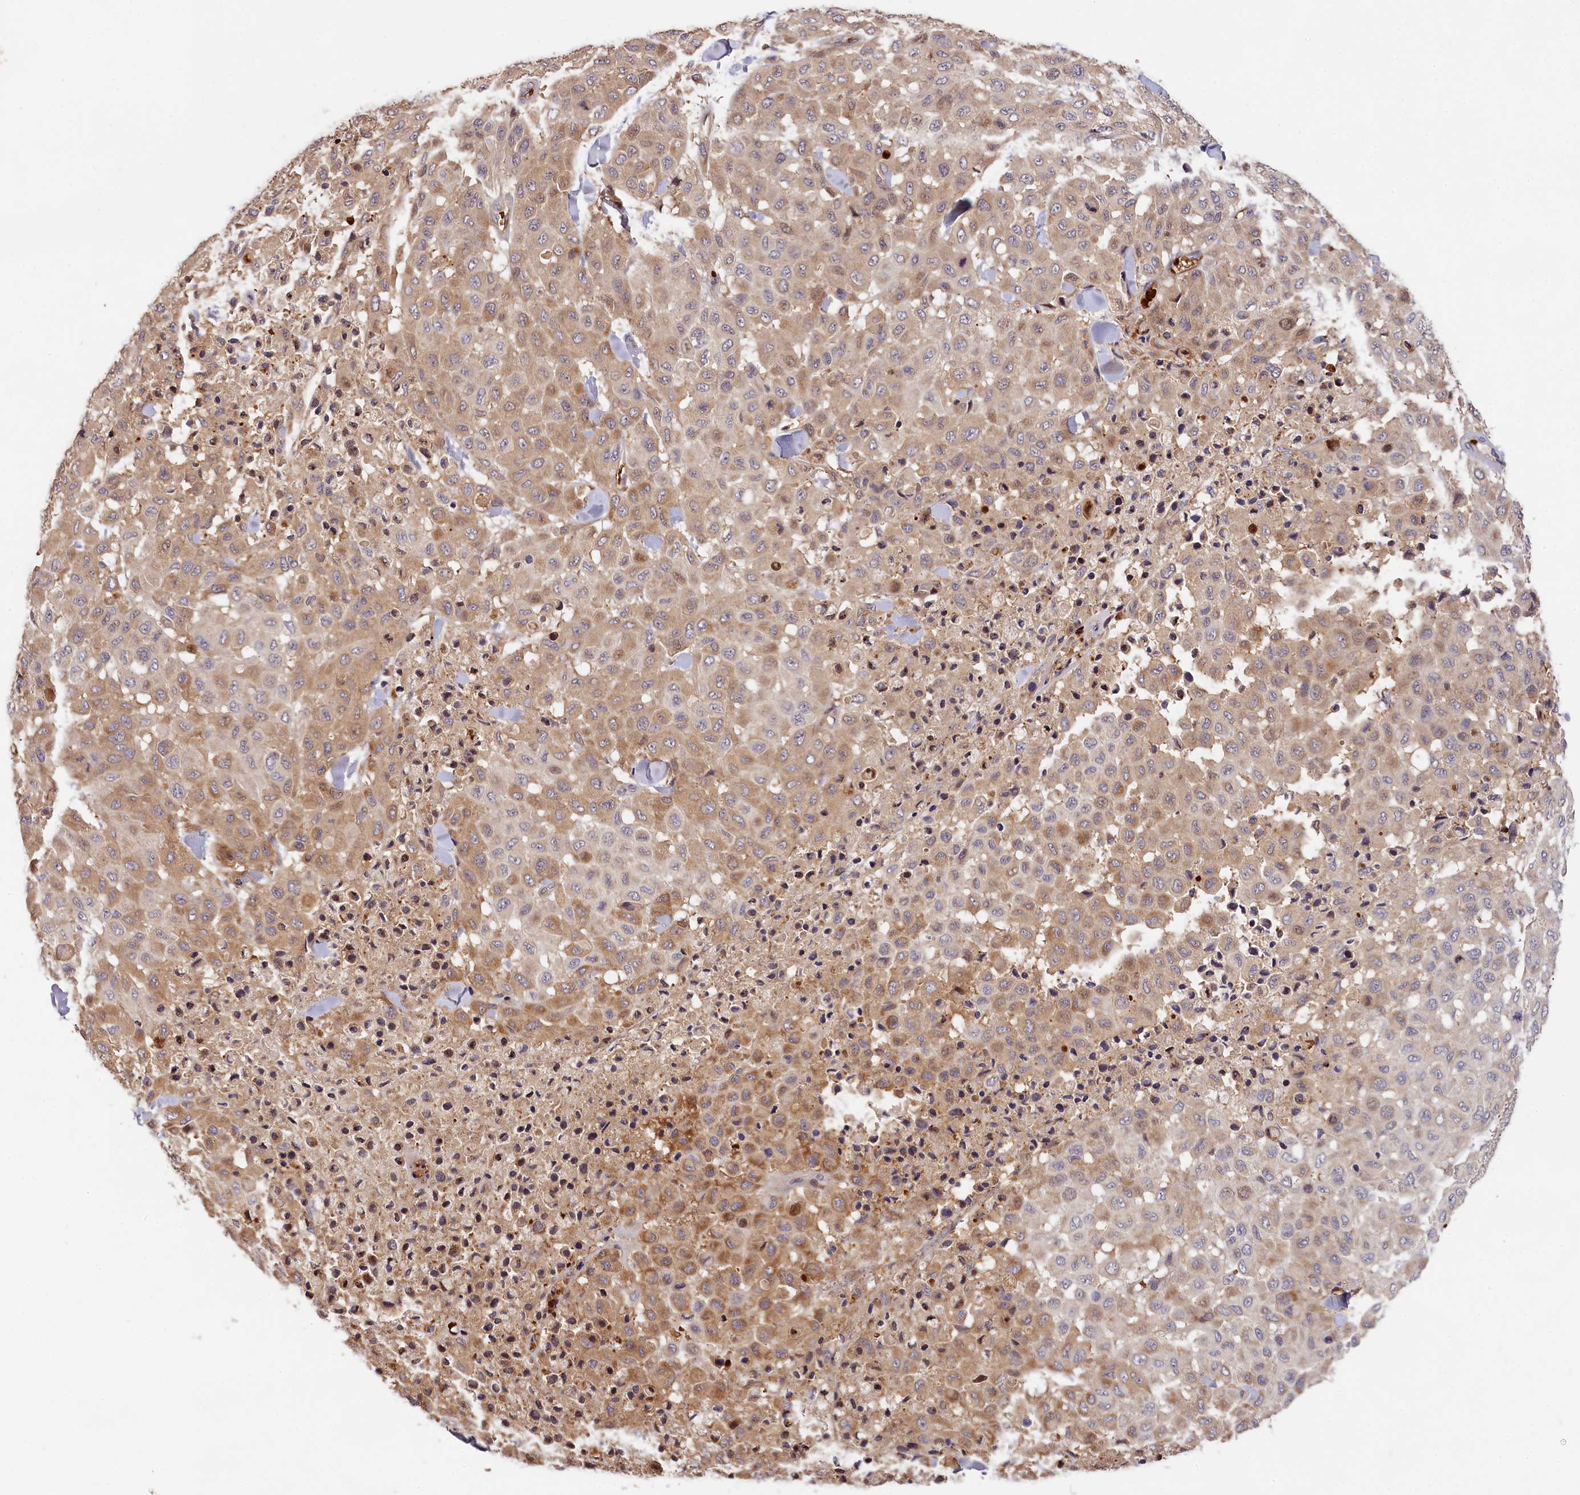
{"staining": {"intensity": "weak", "quantity": "25%-75%", "location": "cytoplasmic/membranous"}, "tissue": "melanoma", "cell_type": "Tumor cells", "image_type": "cancer", "snomed": [{"axis": "morphology", "description": "Malignant melanoma, Metastatic site"}, {"axis": "topography", "description": "Skin"}], "caption": "Malignant melanoma (metastatic site) stained for a protein displays weak cytoplasmic/membranous positivity in tumor cells.", "gene": "PHAF1", "patient": {"sex": "female", "age": 81}}